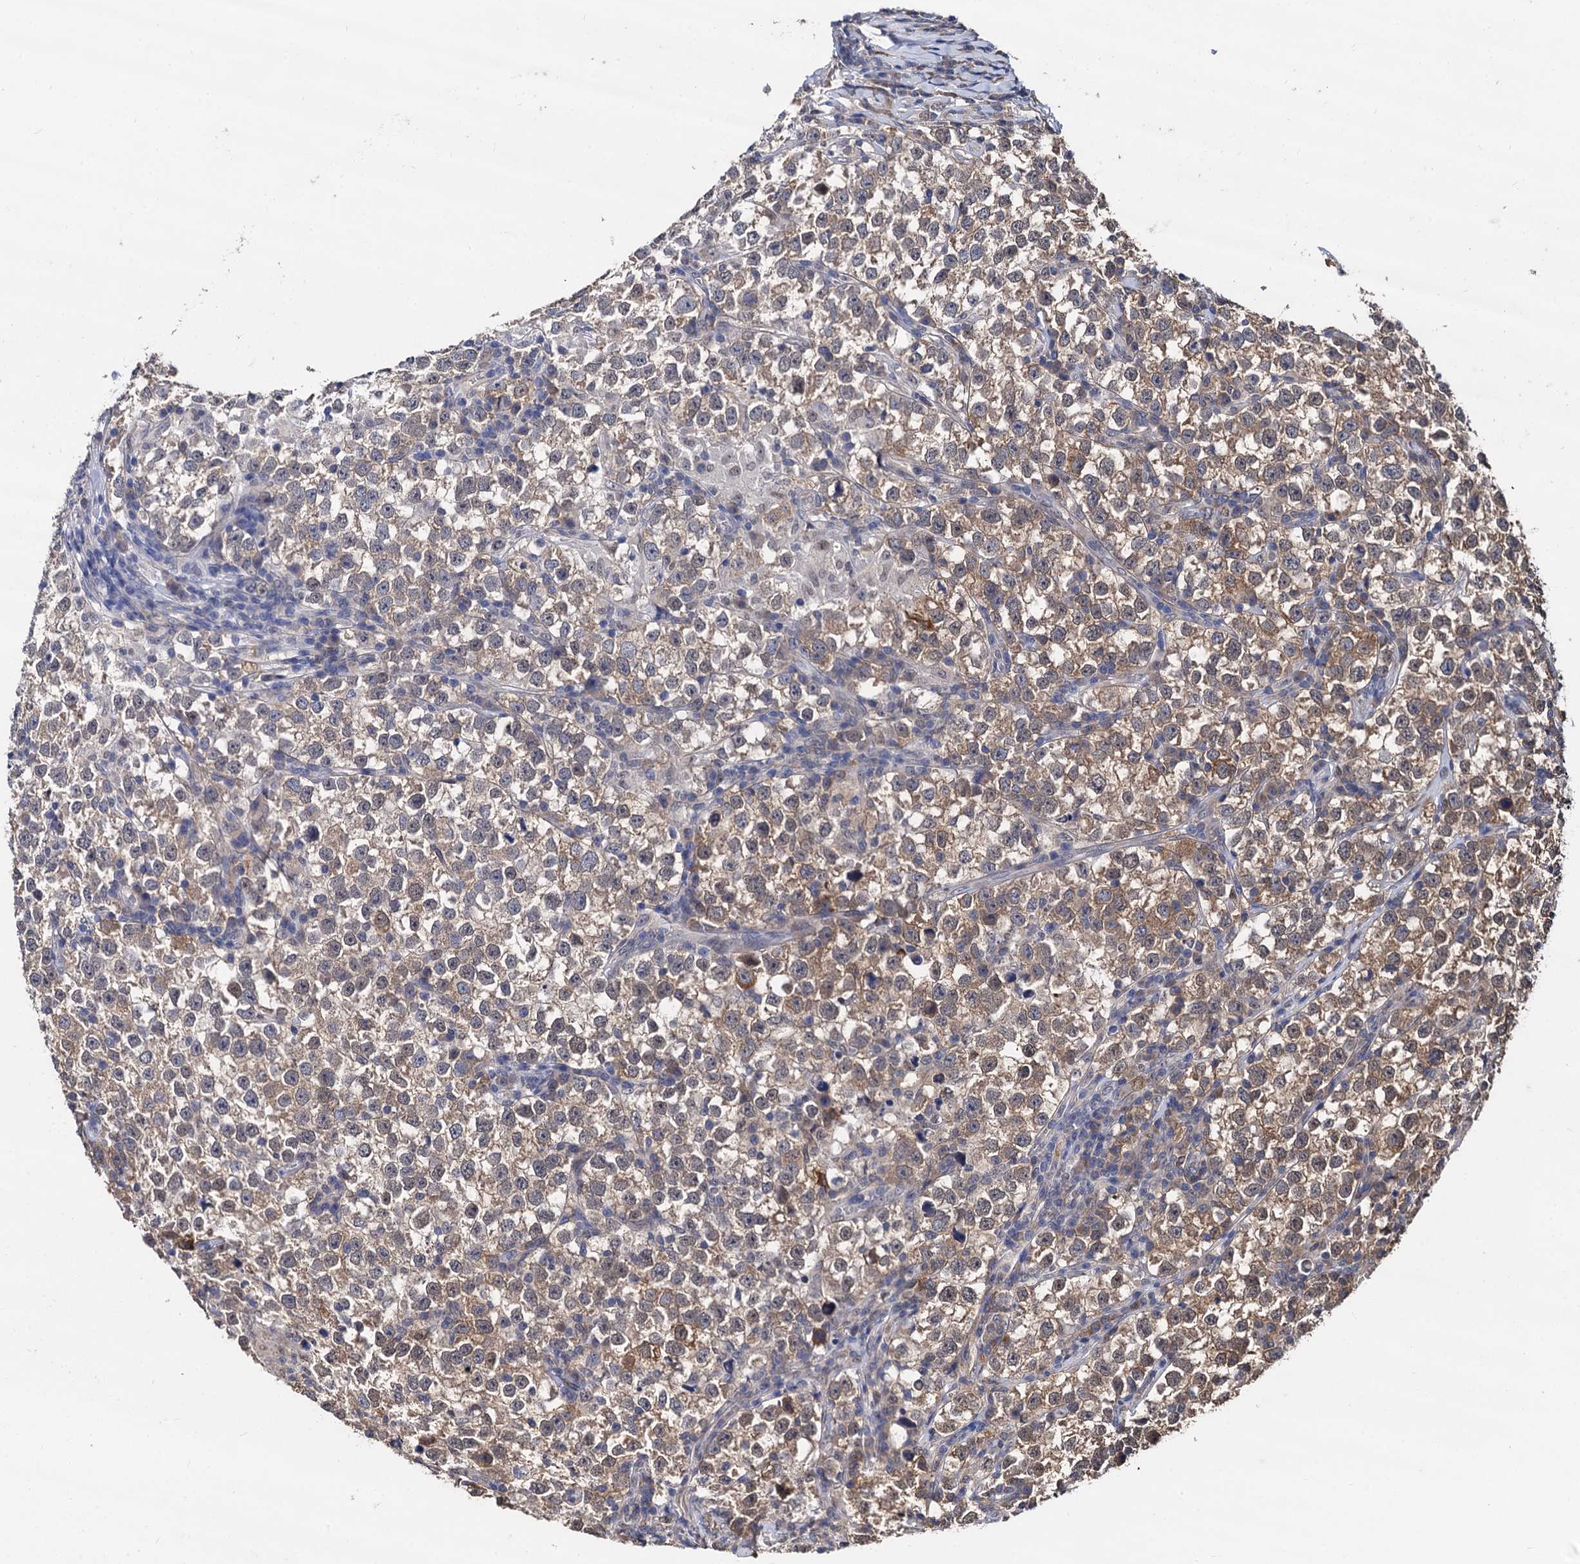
{"staining": {"intensity": "moderate", "quantity": ">75%", "location": "cytoplasmic/membranous"}, "tissue": "testis cancer", "cell_type": "Tumor cells", "image_type": "cancer", "snomed": [{"axis": "morphology", "description": "Normal tissue, NOS"}, {"axis": "morphology", "description": "Seminoma, NOS"}, {"axis": "topography", "description": "Testis"}], "caption": "This is a photomicrograph of IHC staining of testis cancer (seminoma), which shows moderate positivity in the cytoplasmic/membranous of tumor cells.", "gene": "PSMD4", "patient": {"sex": "male", "age": 43}}